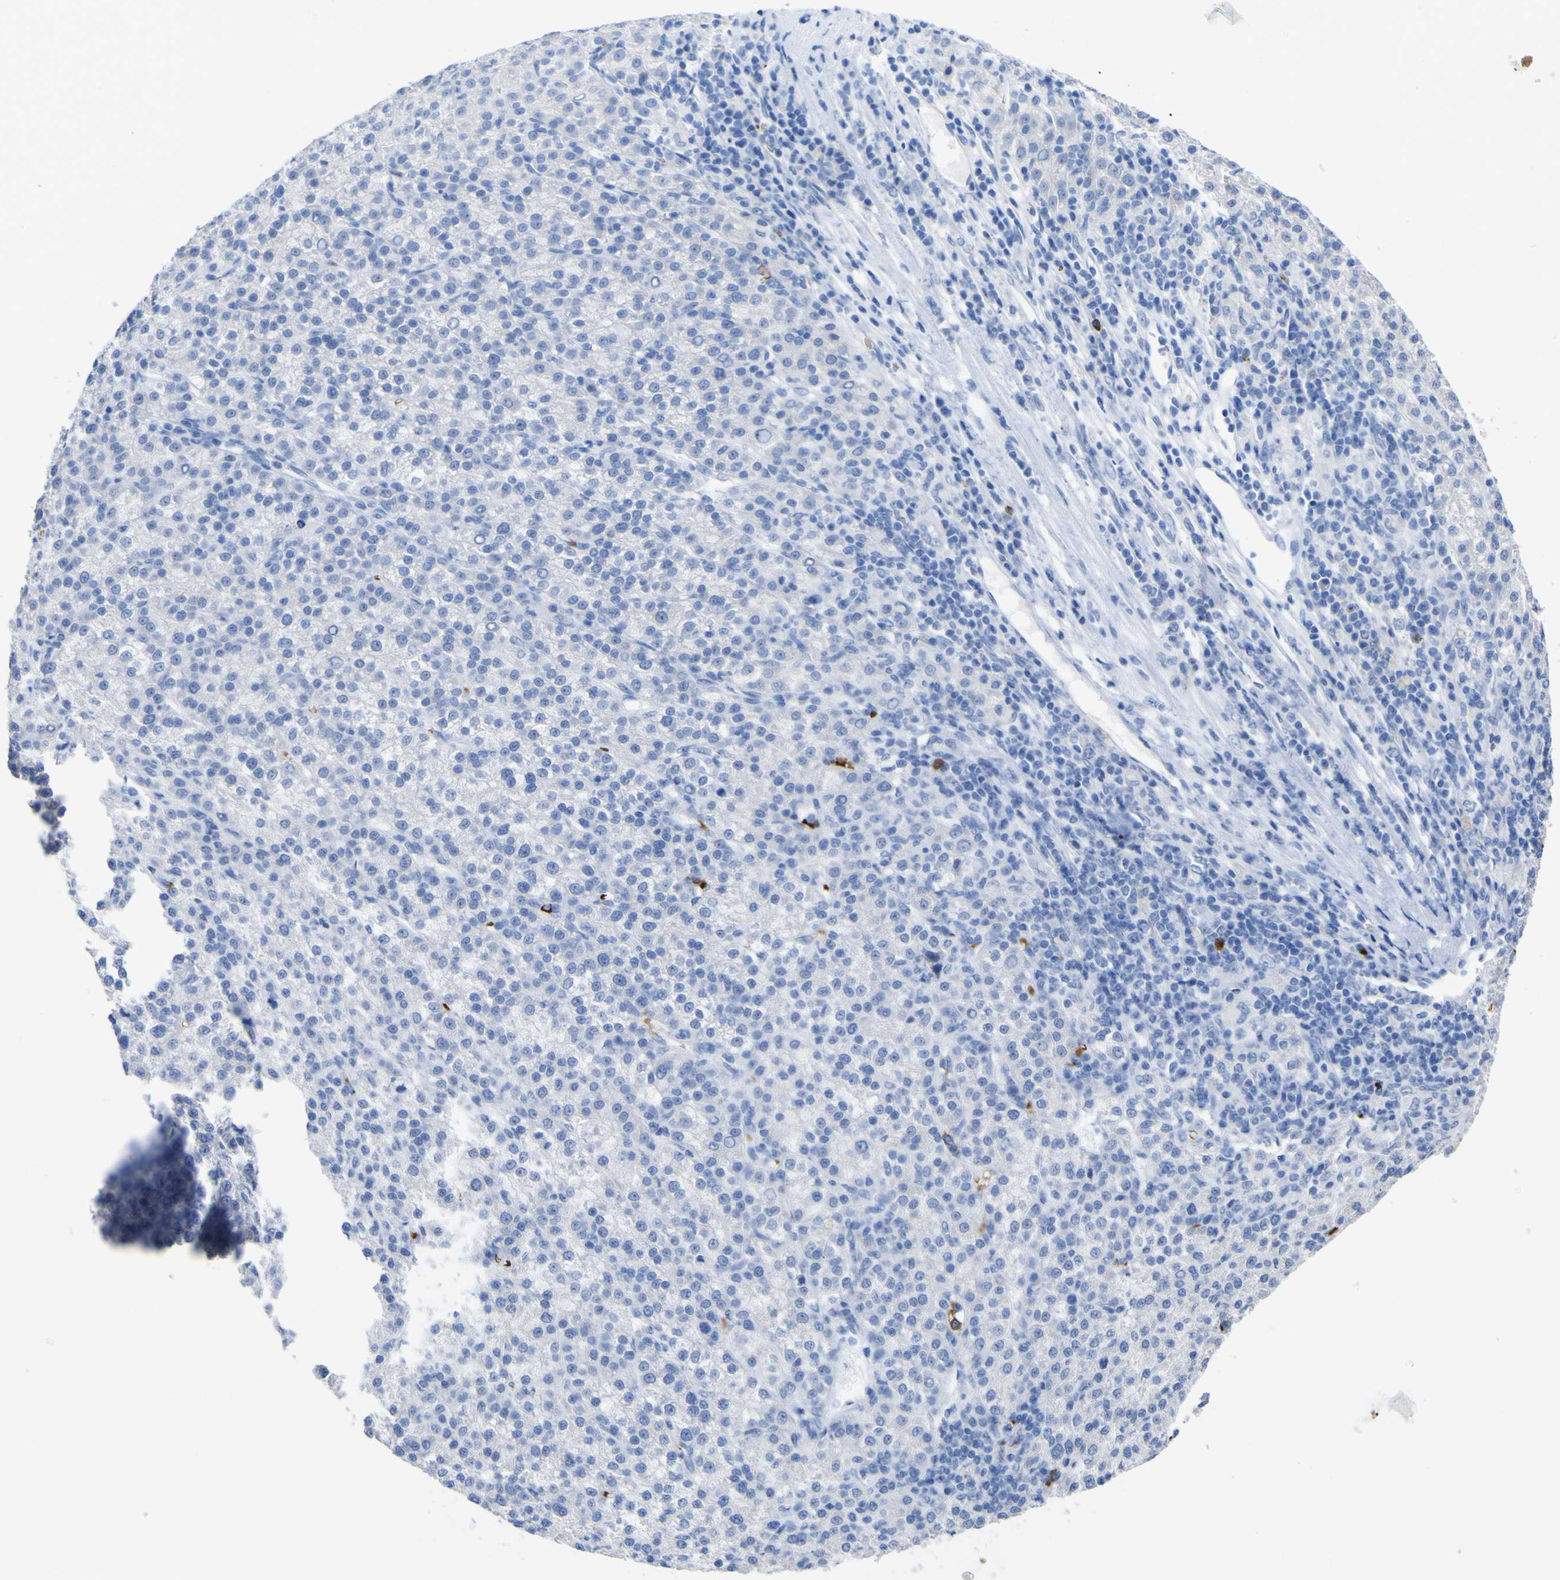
{"staining": {"intensity": "negative", "quantity": "none", "location": "none"}, "tissue": "liver cancer", "cell_type": "Tumor cells", "image_type": "cancer", "snomed": [{"axis": "morphology", "description": "Carcinoma, Hepatocellular, NOS"}, {"axis": "topography", "description": "Liver"}], "caption": "The histopathology image displays no significant positivity in tumor cells of liver cancer.", "gene": "GCM1", "patient": {"sex": "female", "age": 58}}